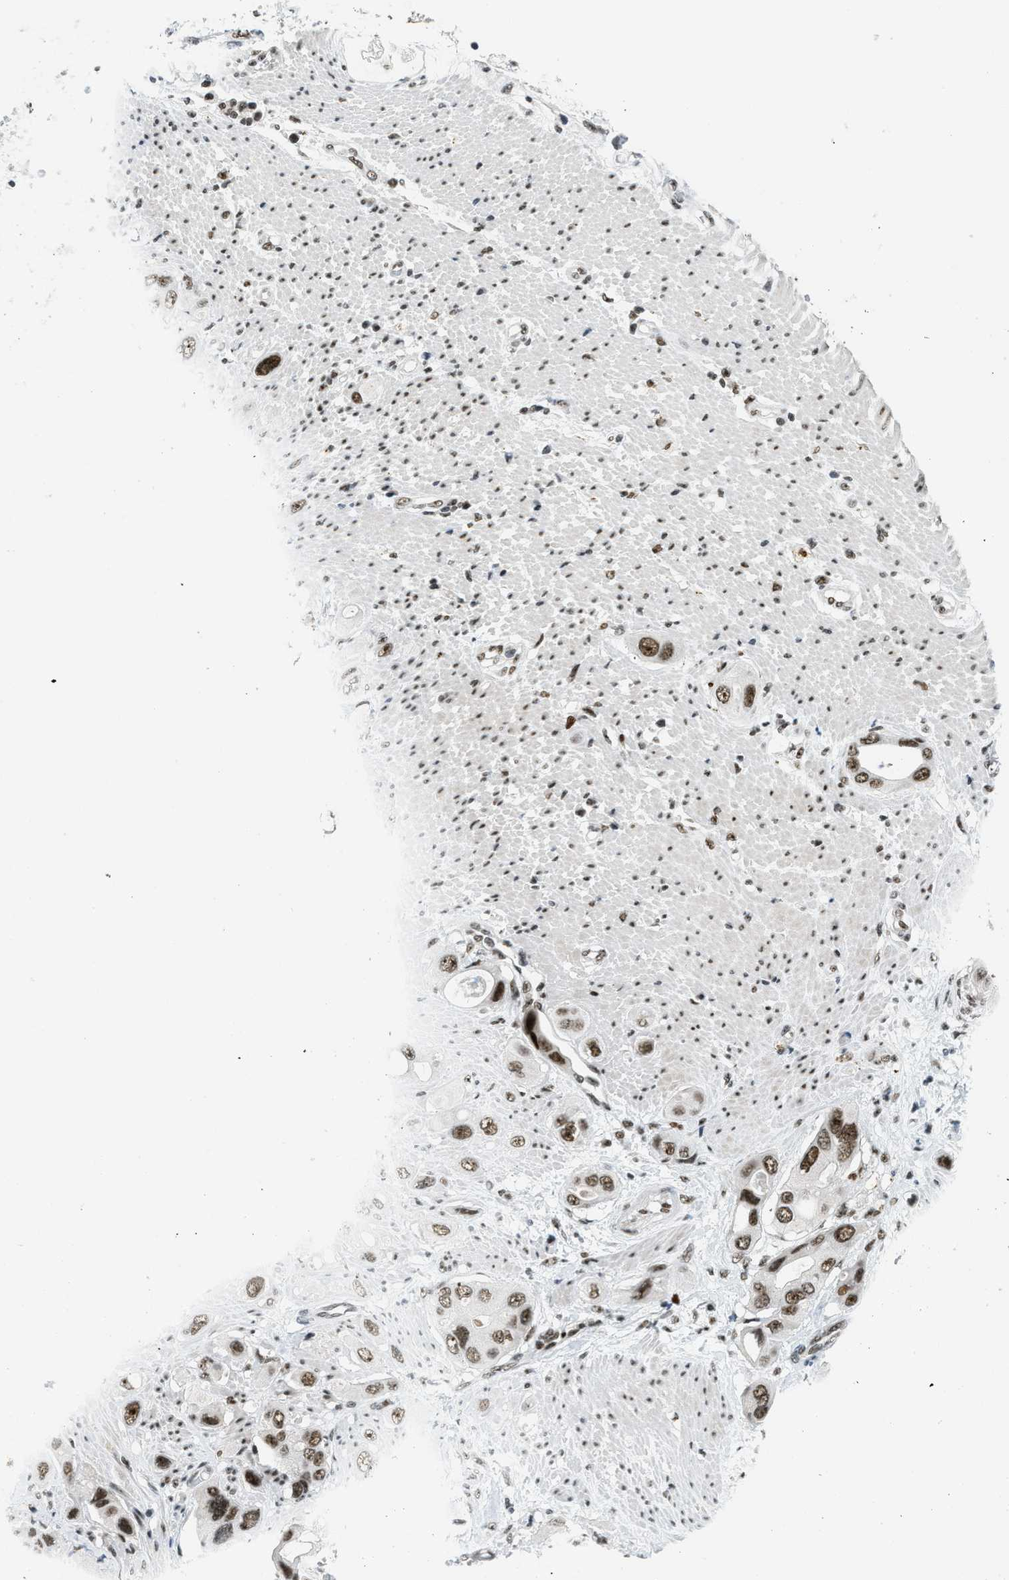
{"staining": {"intensity": "strong", "quantity": ">75%", "location": "nuclear"}, "tissue": "pancreatic cancer", "cell_type": "Tumor cells", "image_type": "cancer", "snomed": [{"axis": "morphology", "description": "Adenocarcinoma, NOS"}, {"axis": "topography", "description": "Pancreas"}], "caption": "Pancreatic adenocarcinoma tissue reveals strong nuclear positivity in about >75% of tumor cells (DAB (3,3'-diaminobenzidine) = brown stain, brightfield microscopy at high magnification).", "gene": "URB1", "patient": {"sex": "female", "age": 56}}